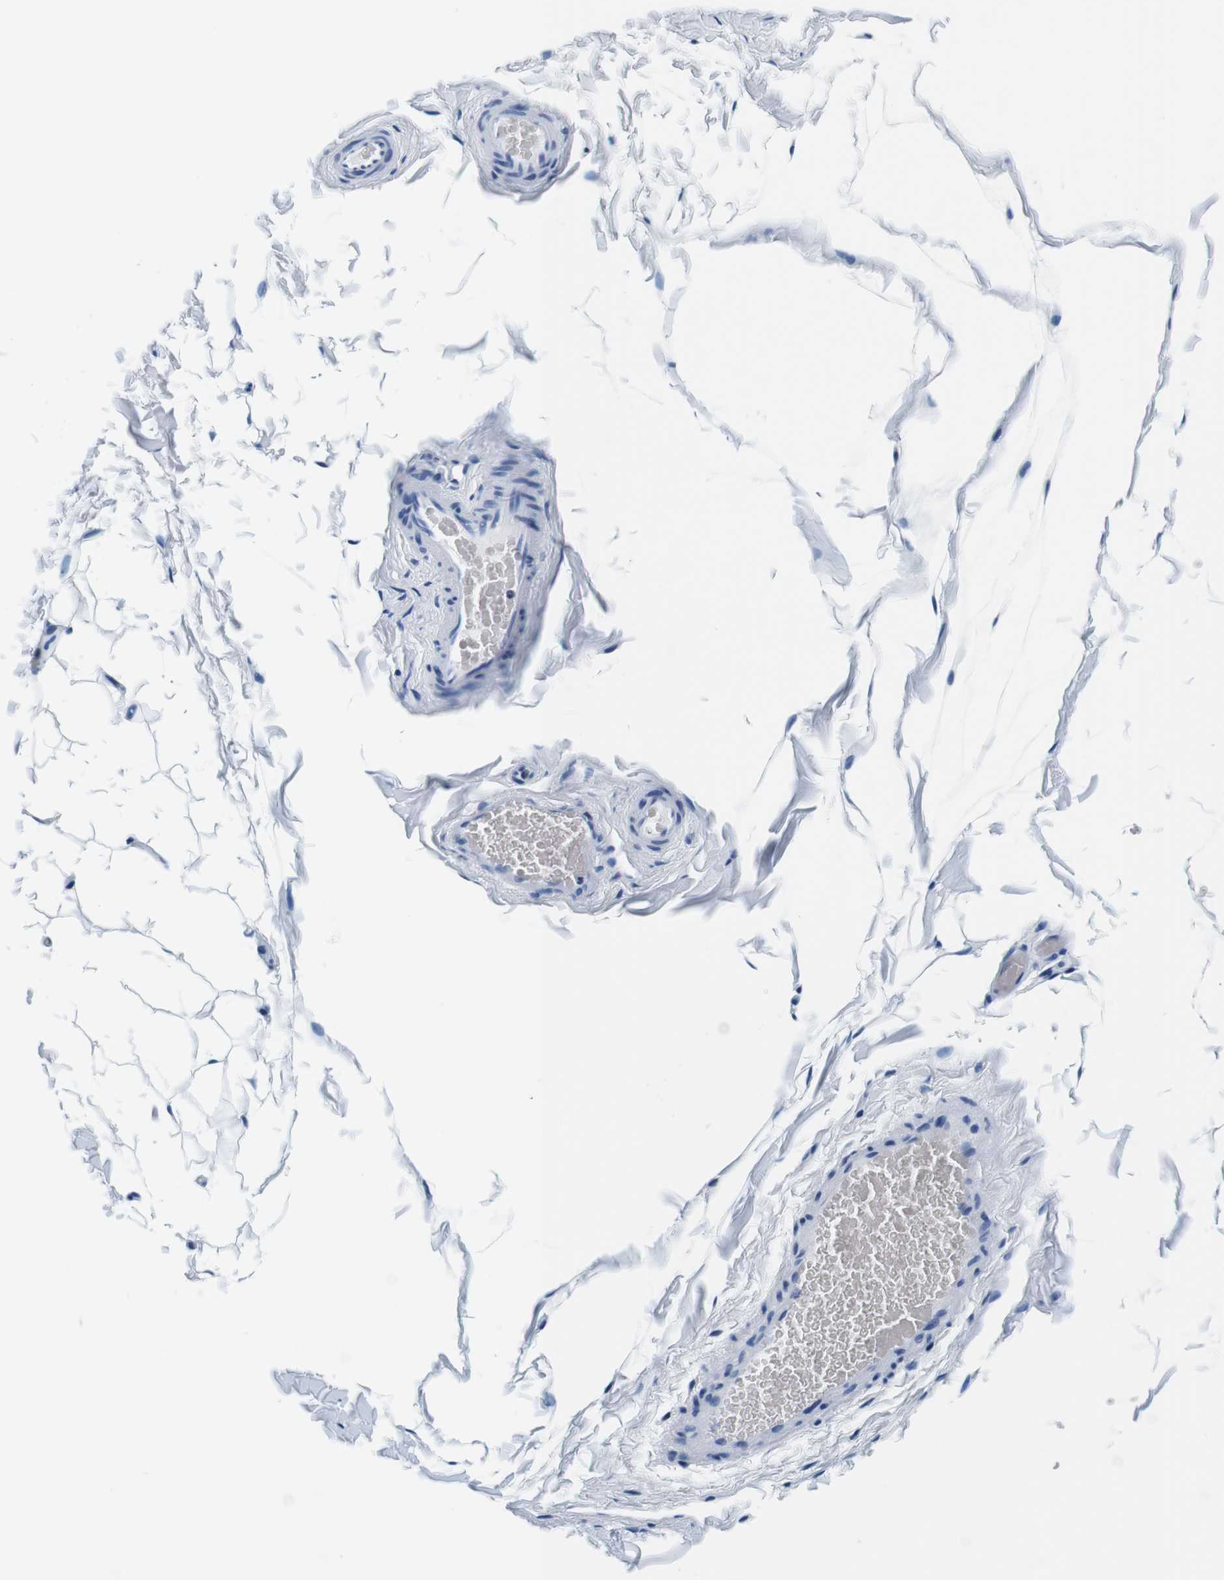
{"staining": {"intensity": "negative", "quantity": "none", "location": "none"}, "tissue": "adipose tissue", "cell_type": "Adipocytes", "image_type": "normal", "snomed": [{"axis": "morphology", "description": "Normal tissue, NOS"}, {"axis": "topography", "description": "Soft tissue"}], "caption": "This micrograph is of normal adipose tissue stained with IHC to label a protein in brown with the nuclei are counter-stained blue. There is no staining in adipocytes.", "gene": "ELANE", "patient": {"sex": "male", "age": 26}}